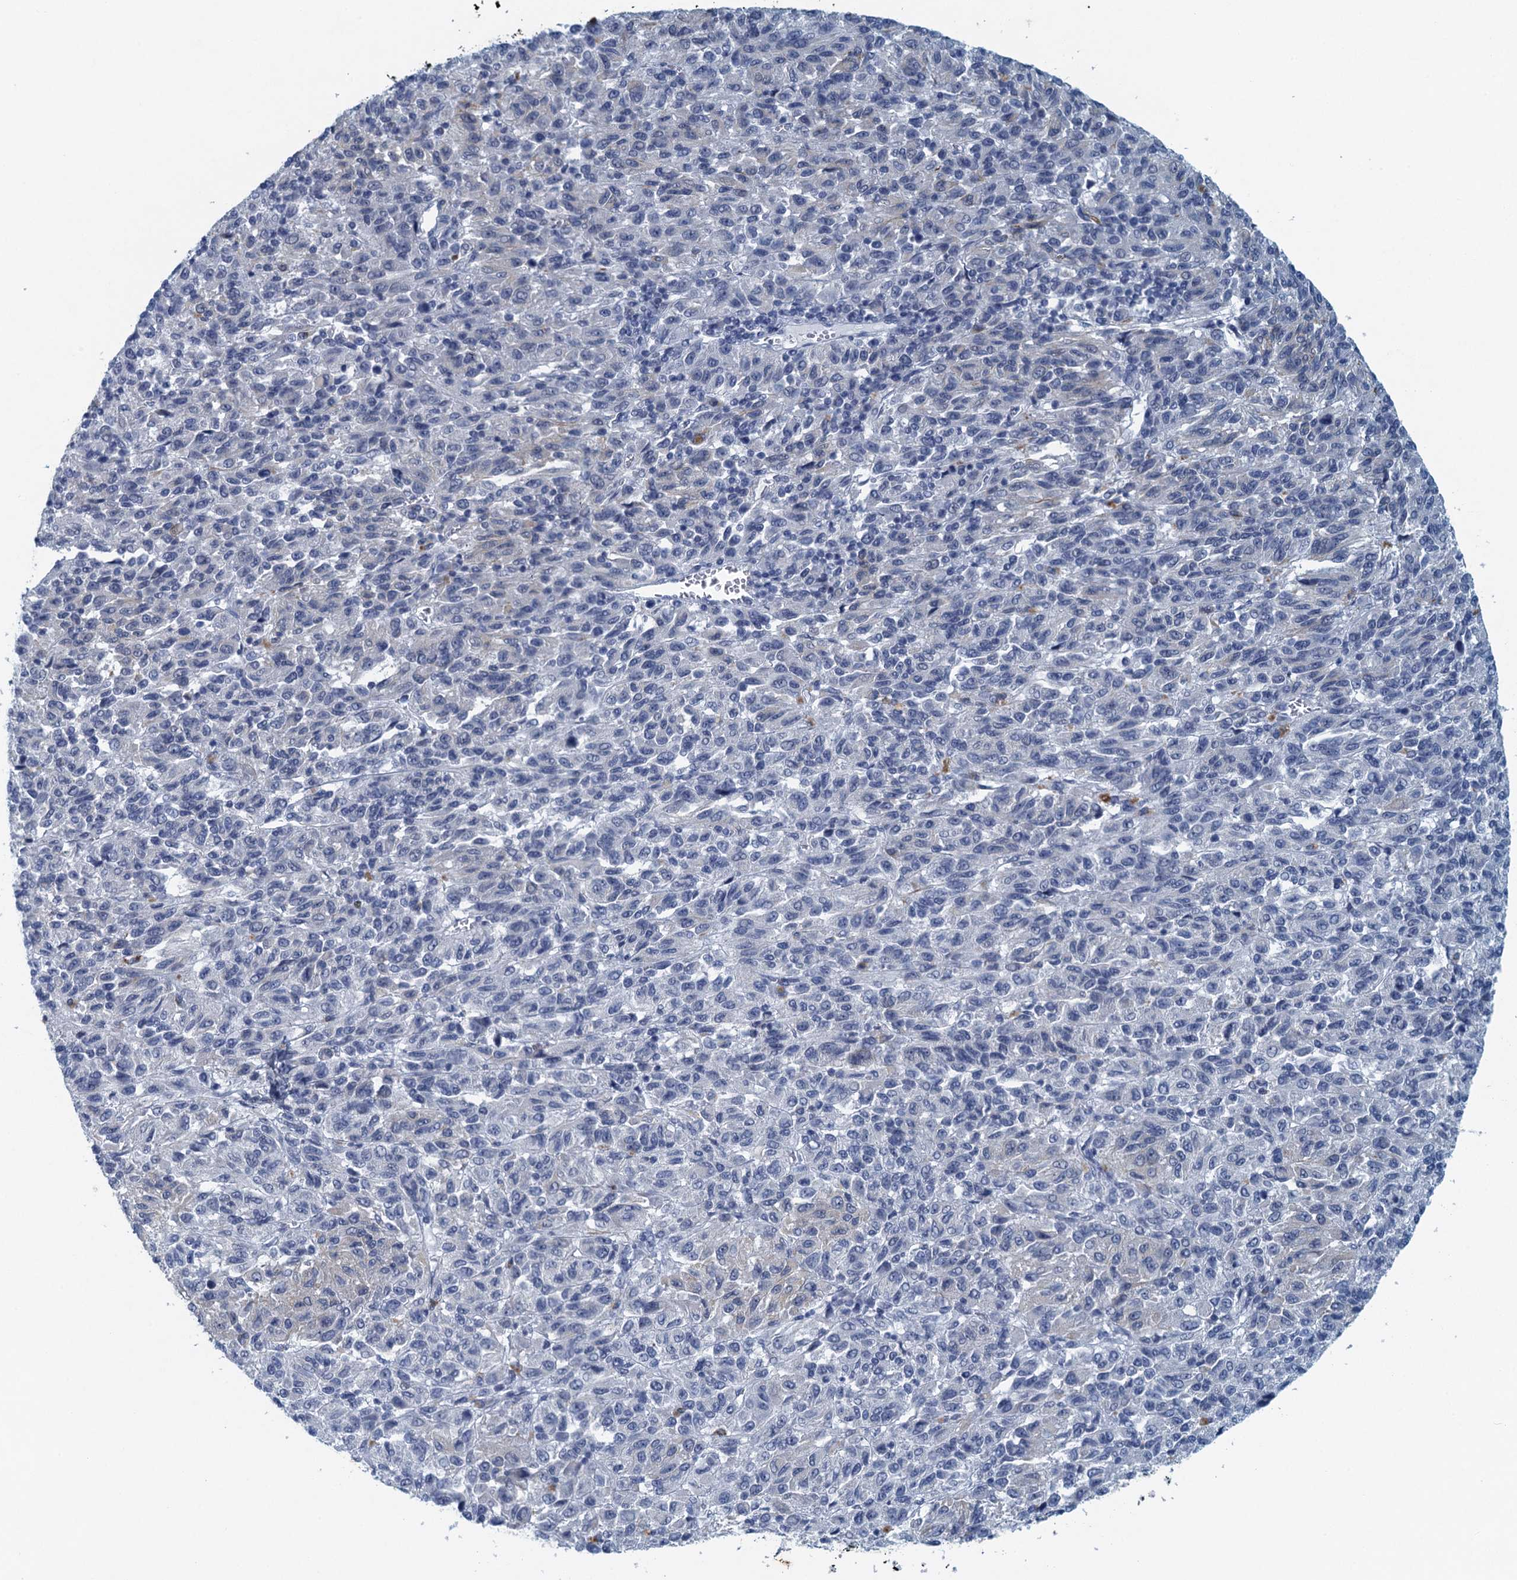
{"staining": {"intensity": "negative", "quantity": "none", "location": "none"}, "tissue": "melanoma", "cell_type": "Tumor cells", "image_type": "cancer", "snomed": [{"axis": "morphology", "description": "Malignant melanoma, Metastatic site"}, {"axis": "topography", "description": "Lung"}], "caption": "Tumor cells are negative for brown protein staining in malignant melanoma (metastatic site). Nuclei are stained in blue.", "gene": "ENSG00000131152", "patient": {"sex": "male", "age": 64}}